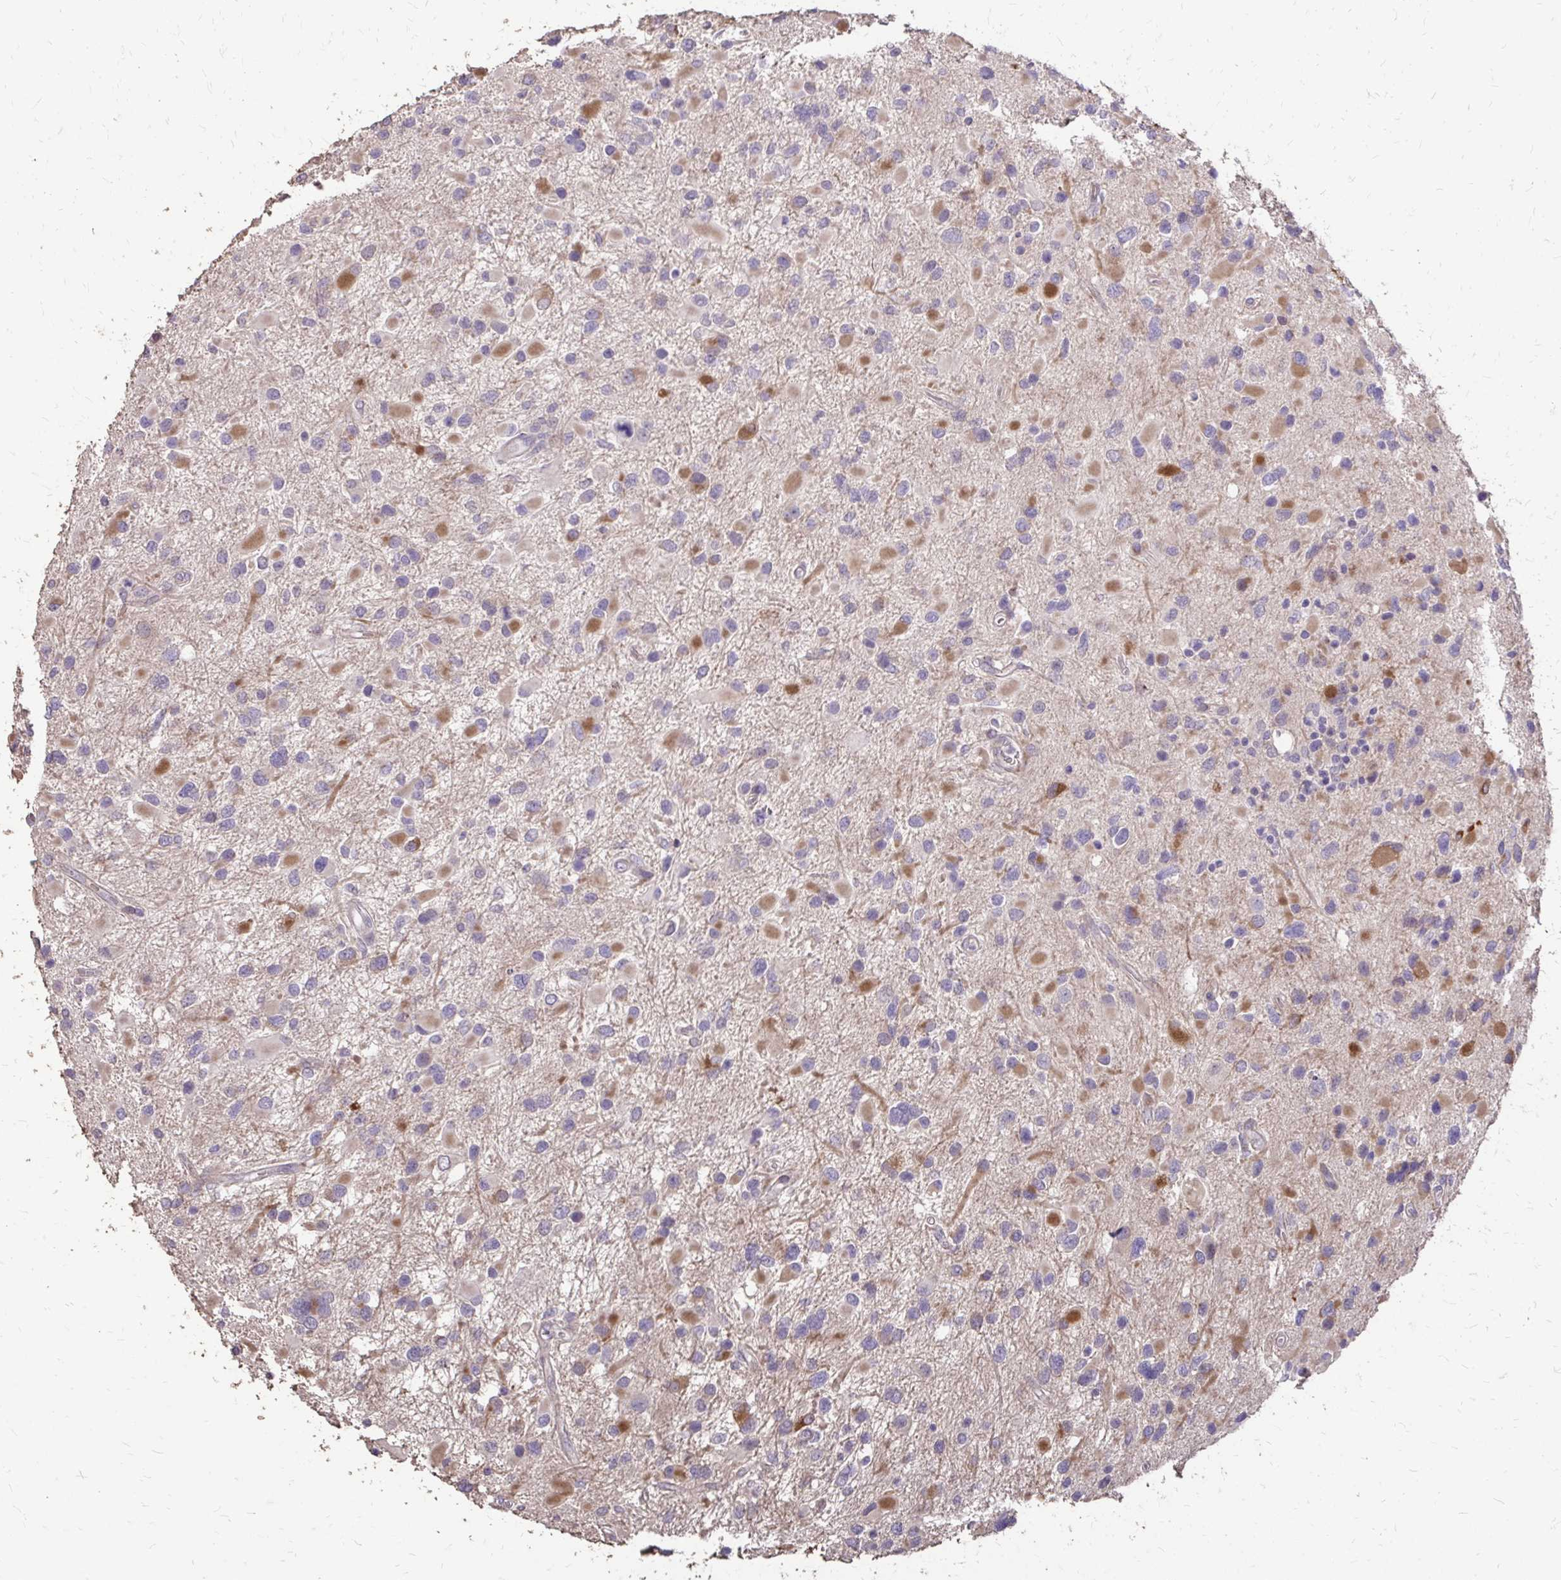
{"staining": {"intensity": "moderate", "quantity": "<25%", "location": "cytoplasmic/membranous"}, "tissue": "glioma", "cell_type": "Tumor cells", "image_type": "cancer", "snomed": [{"axis": "morphology", "description": "Glioma, malignant, Low grade"}, {"axis": "topography", "description": "Brain"}], "caption": "IHC image of human glioma stained for a protein (brown), which reveals low levels of moderate cytoplasmic/membranous expression in about <25% of tumor cells.", "gene": "MYORG", "patient": {"sex": "female", "age": 32}}